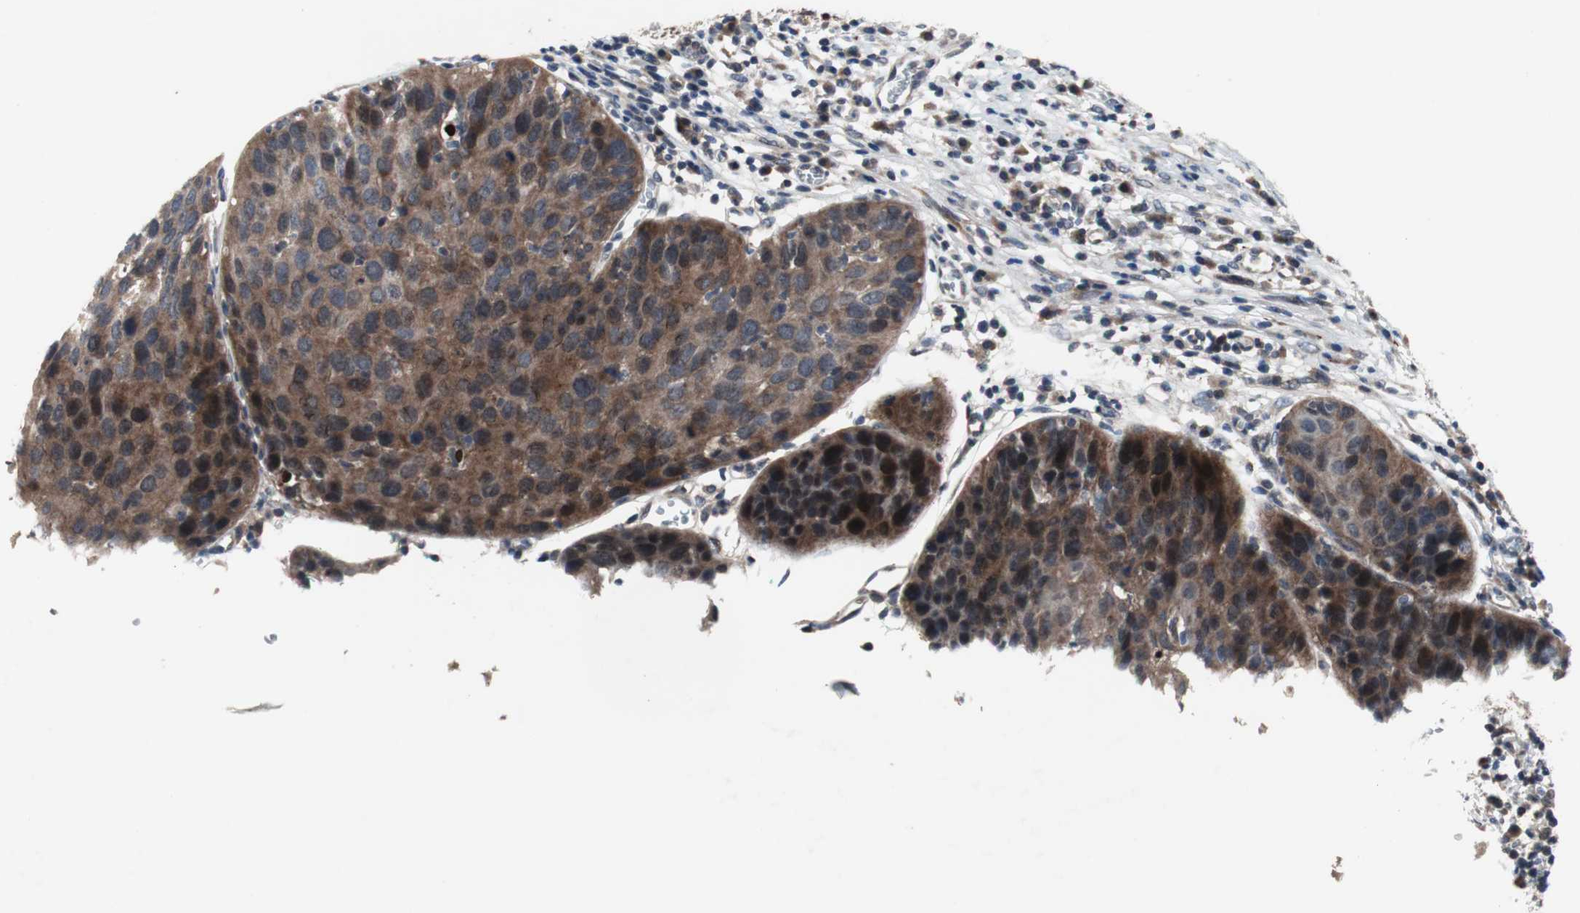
{"staining": {"intensity": "moderate", "quantity": ">75%", "location": "cytoplasmic/membranous"}, "tissue": "cervical cancer", "cell_type": "Tumor cells", "image_type": "cancer", "snomed": [{"axis": "morphology", "description": "Squamous cell carcinoma, NOS"}, {"axis": "topography", "description": "Cervix"}], "caption": "Immunohistochemical staining of squamous cell carcinoma (cervical) shows medium levels of moderate cytoplasmic/membranous expression in approximately >75% of tumor cells.", "gene": "OAZ1", "patient": {"sex": "female", "age": 38}}